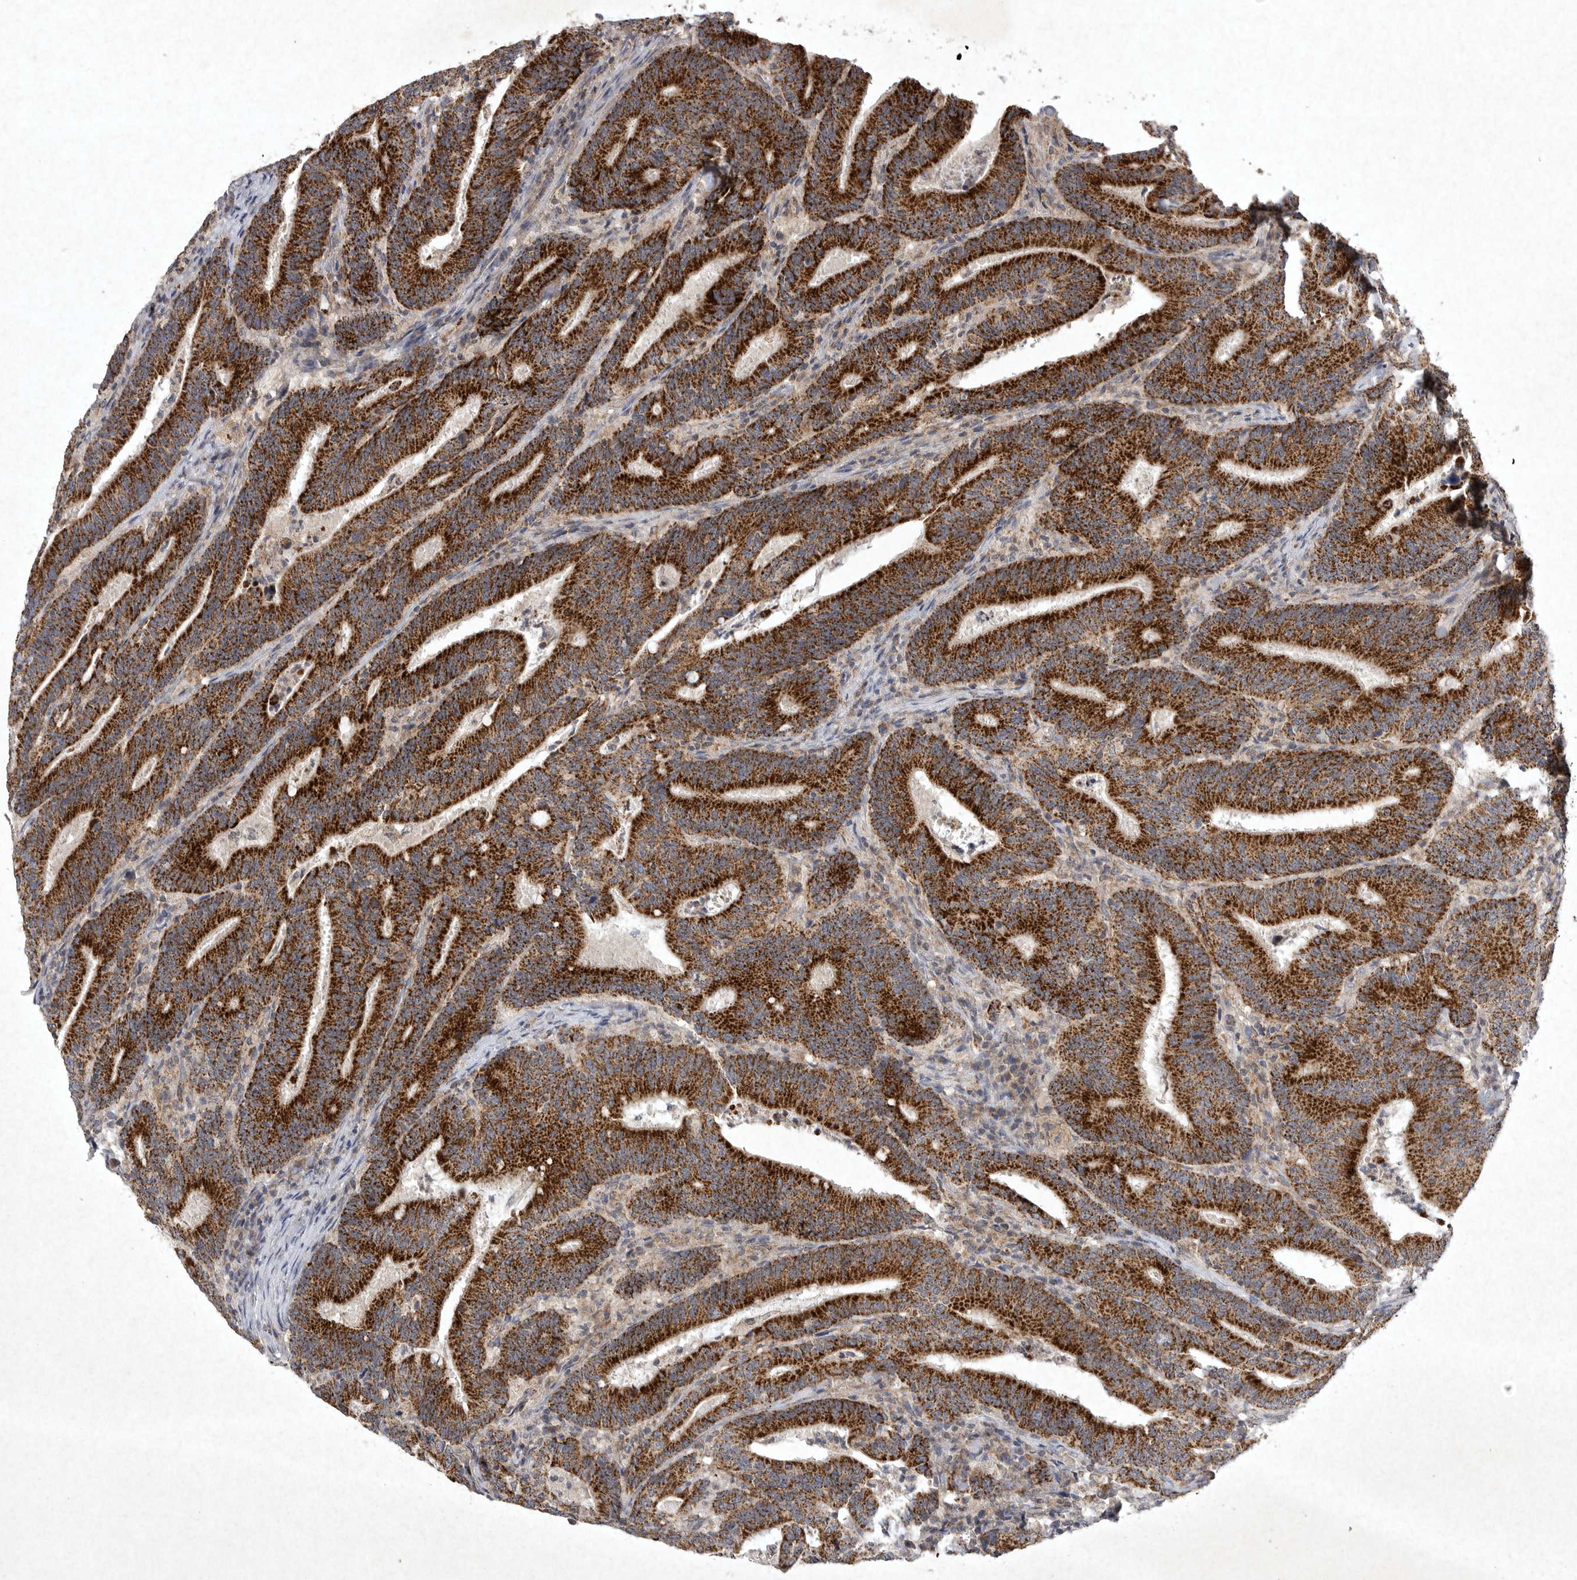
{"staining": {"intensity": "strong", "quantity": ">75%", "location": "cytoplasmic/membranous"}, "tissue": "colorectal cancer", "cell_type": "Tumor cells", "image_type": "cancer", "snomed": [{"axis": "morphology", "description": "Adenocarcinoma, NOS"}, {"axis": "topography", "description": "Colon"}], "caption": "The image demonstrates staining of colorectal cancer, revealing strong cytoplasmic/membranous protein staining (brown color) within tumor cells.", "gene": "DDR1", "patient": {"sex": "female", "age": 66}}